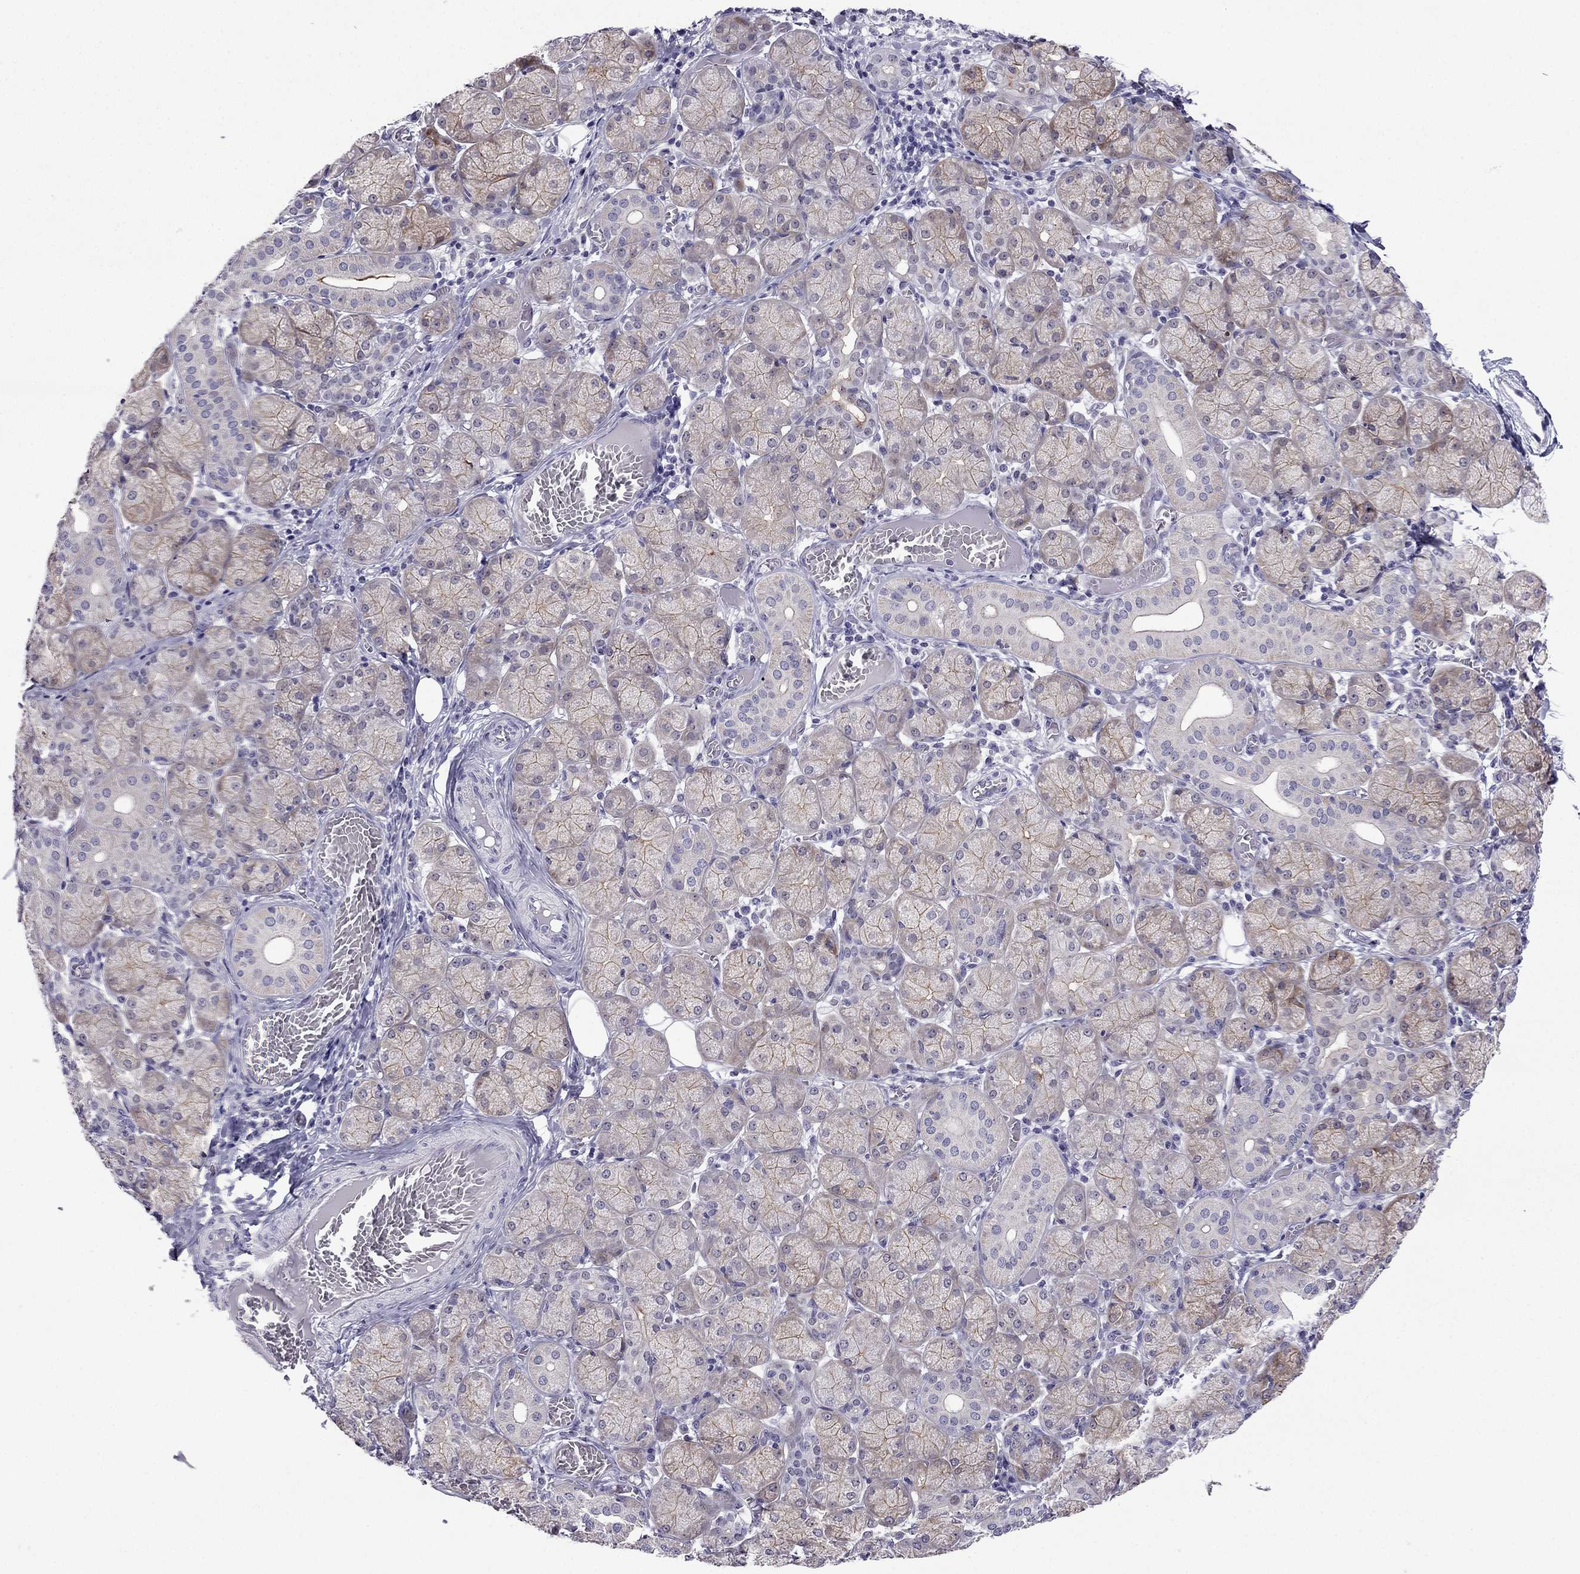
{"staining": {"intensity": "weak", "quantity": "25%-75%", "location": "cytoplasmic/membranous"}, "tissue": "salivary gland", "cell_type": "Glandular cells", "image_type": "normal", "snomed": [{"axis": "morphology", "description": "Normal tissue, NOS"}, {"axis": "topography", "description": "Salivary gland"}, {"axis": "topography", "description": "Peripheral nerve tissue"}], "caption": "IHC (DAB) staining of unremarkable salivary gland demonstrates weak cytoplasmic/membranous protein expression in about 25%-75% of glandular cells.", "gene": "POM121L12", "patient": {"sex": "female", "age": 24}}